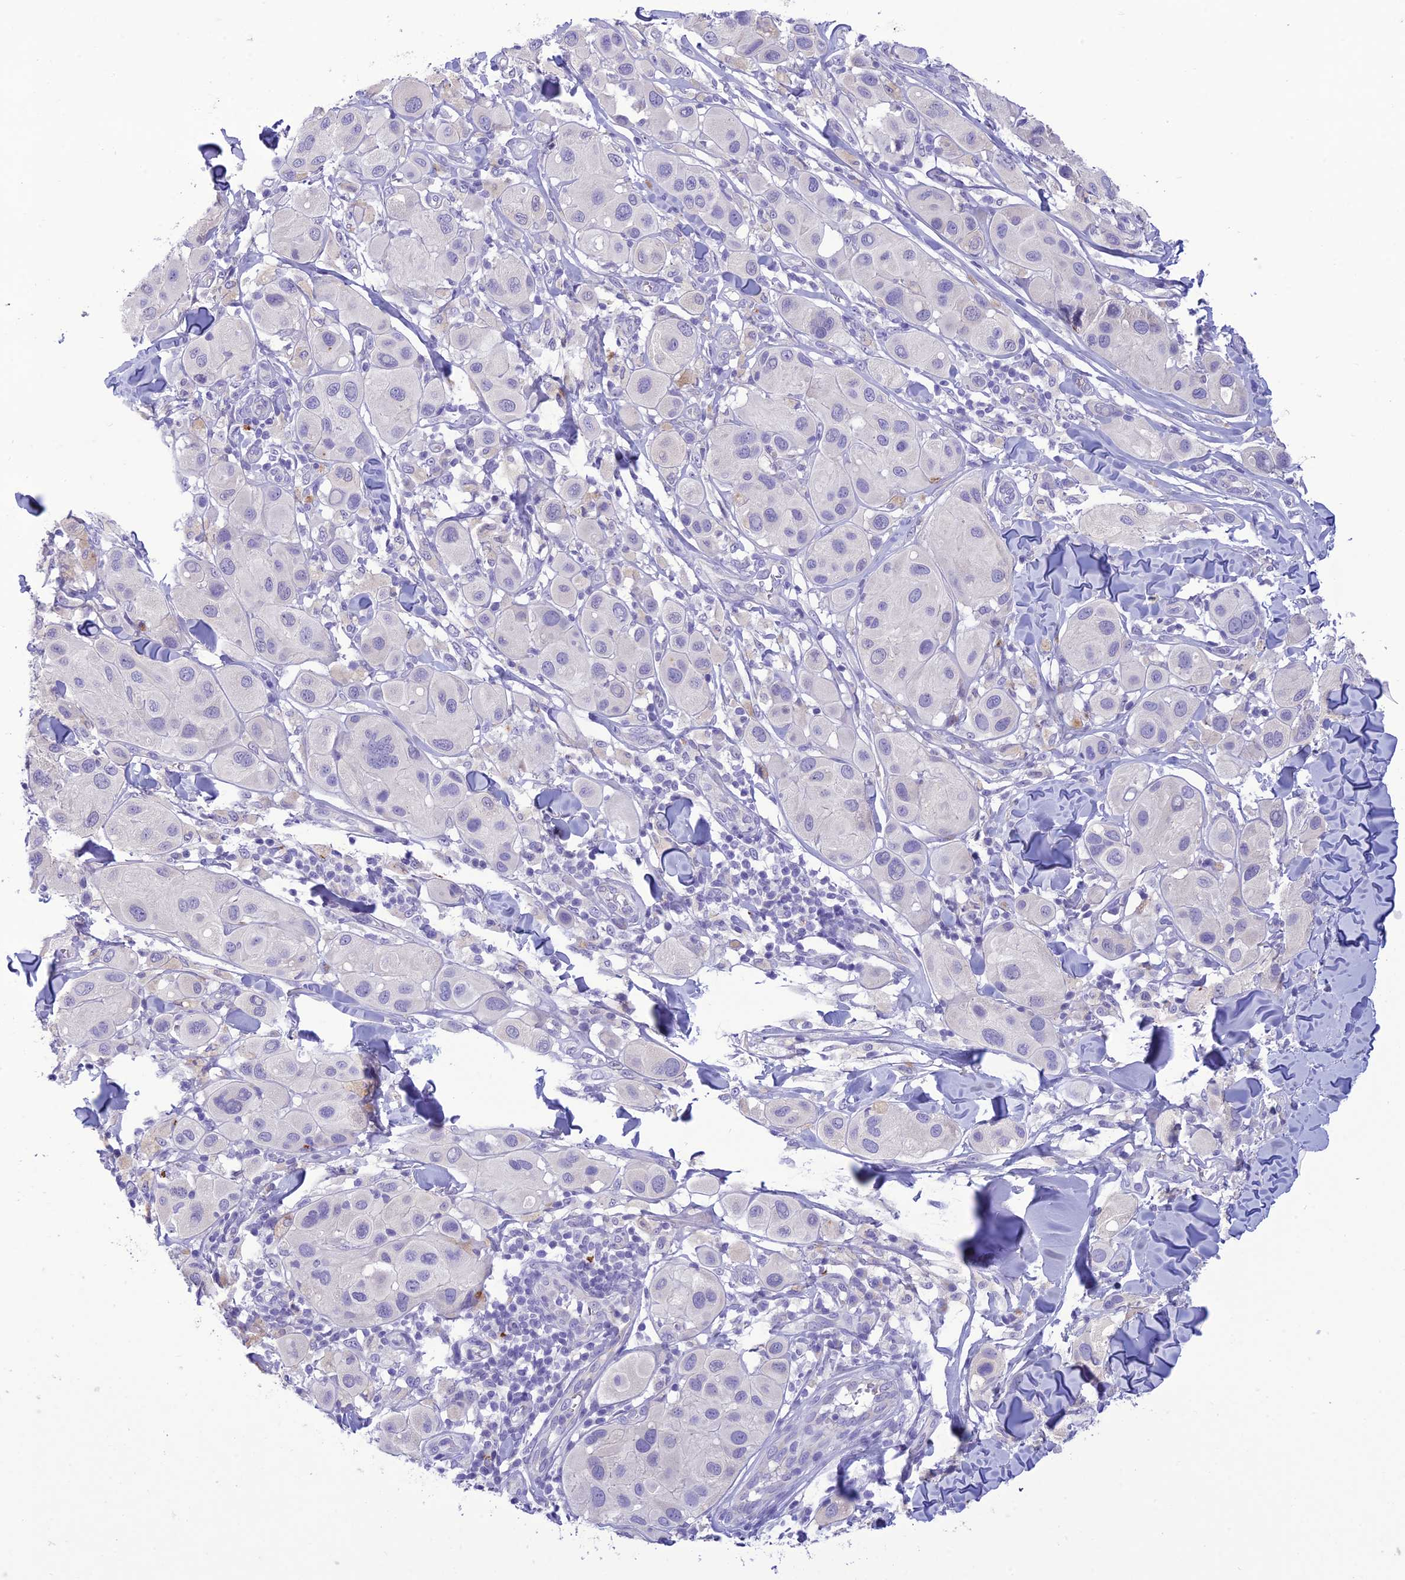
{"staining": {"intensity": "negative", "quantity": "none", "location": "none"}, "tissue": "melanoma", "cell_type": "Tumor cells", "image_type": "cancer", "snomed": [{"axis": "morphology", "description": "Malignant melanoma, Metastatic site"}, {"axis": "topography", "description": "Skin"}], "caption": "DAB immunohistochemical staining of human malignant melanoma (metastatic site) shows no significant staining in tumor cells.", "gene": "DHDH", "patient": {"sex": "male", "age": 41}}